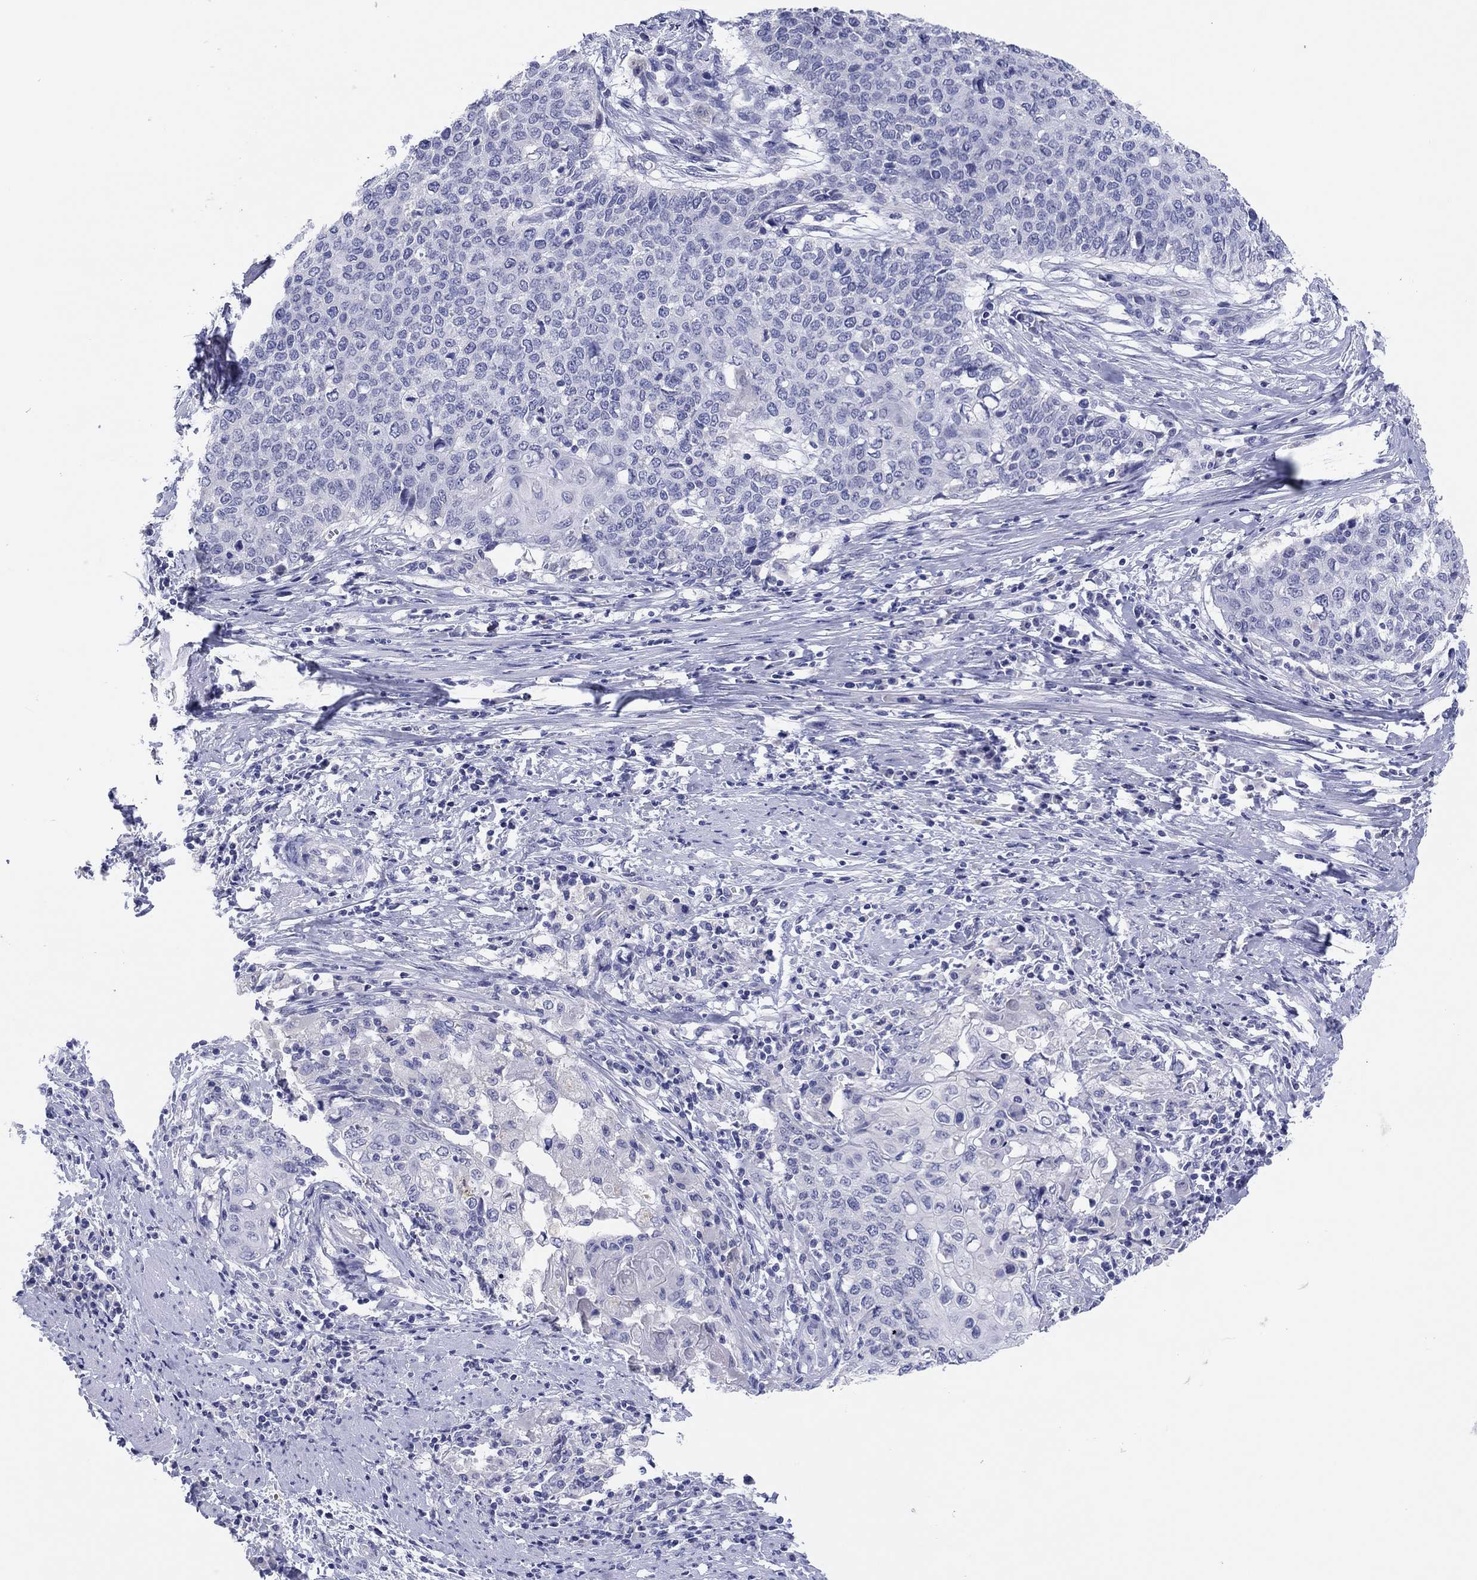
{"staining": {"intensity": "negative", "quantity": "none", "location": "none"}, "tissue": "cervical cancer", "cell_type": "Tumor cells", "image_type": "cancer", "snomed": [{"axis": "morphology", "description": "Squamous cell carcinoma, NOS"}, {"axis": "topography", "description": "Cervix"}], "caption": "An immunohistochemistry (IHC) histopathology image of cervical cancer is shown. There is no staining in tumor cells of cervical cancer.", "gene": "ERICH3", "patient": {"sex": "female", "age": 39}}